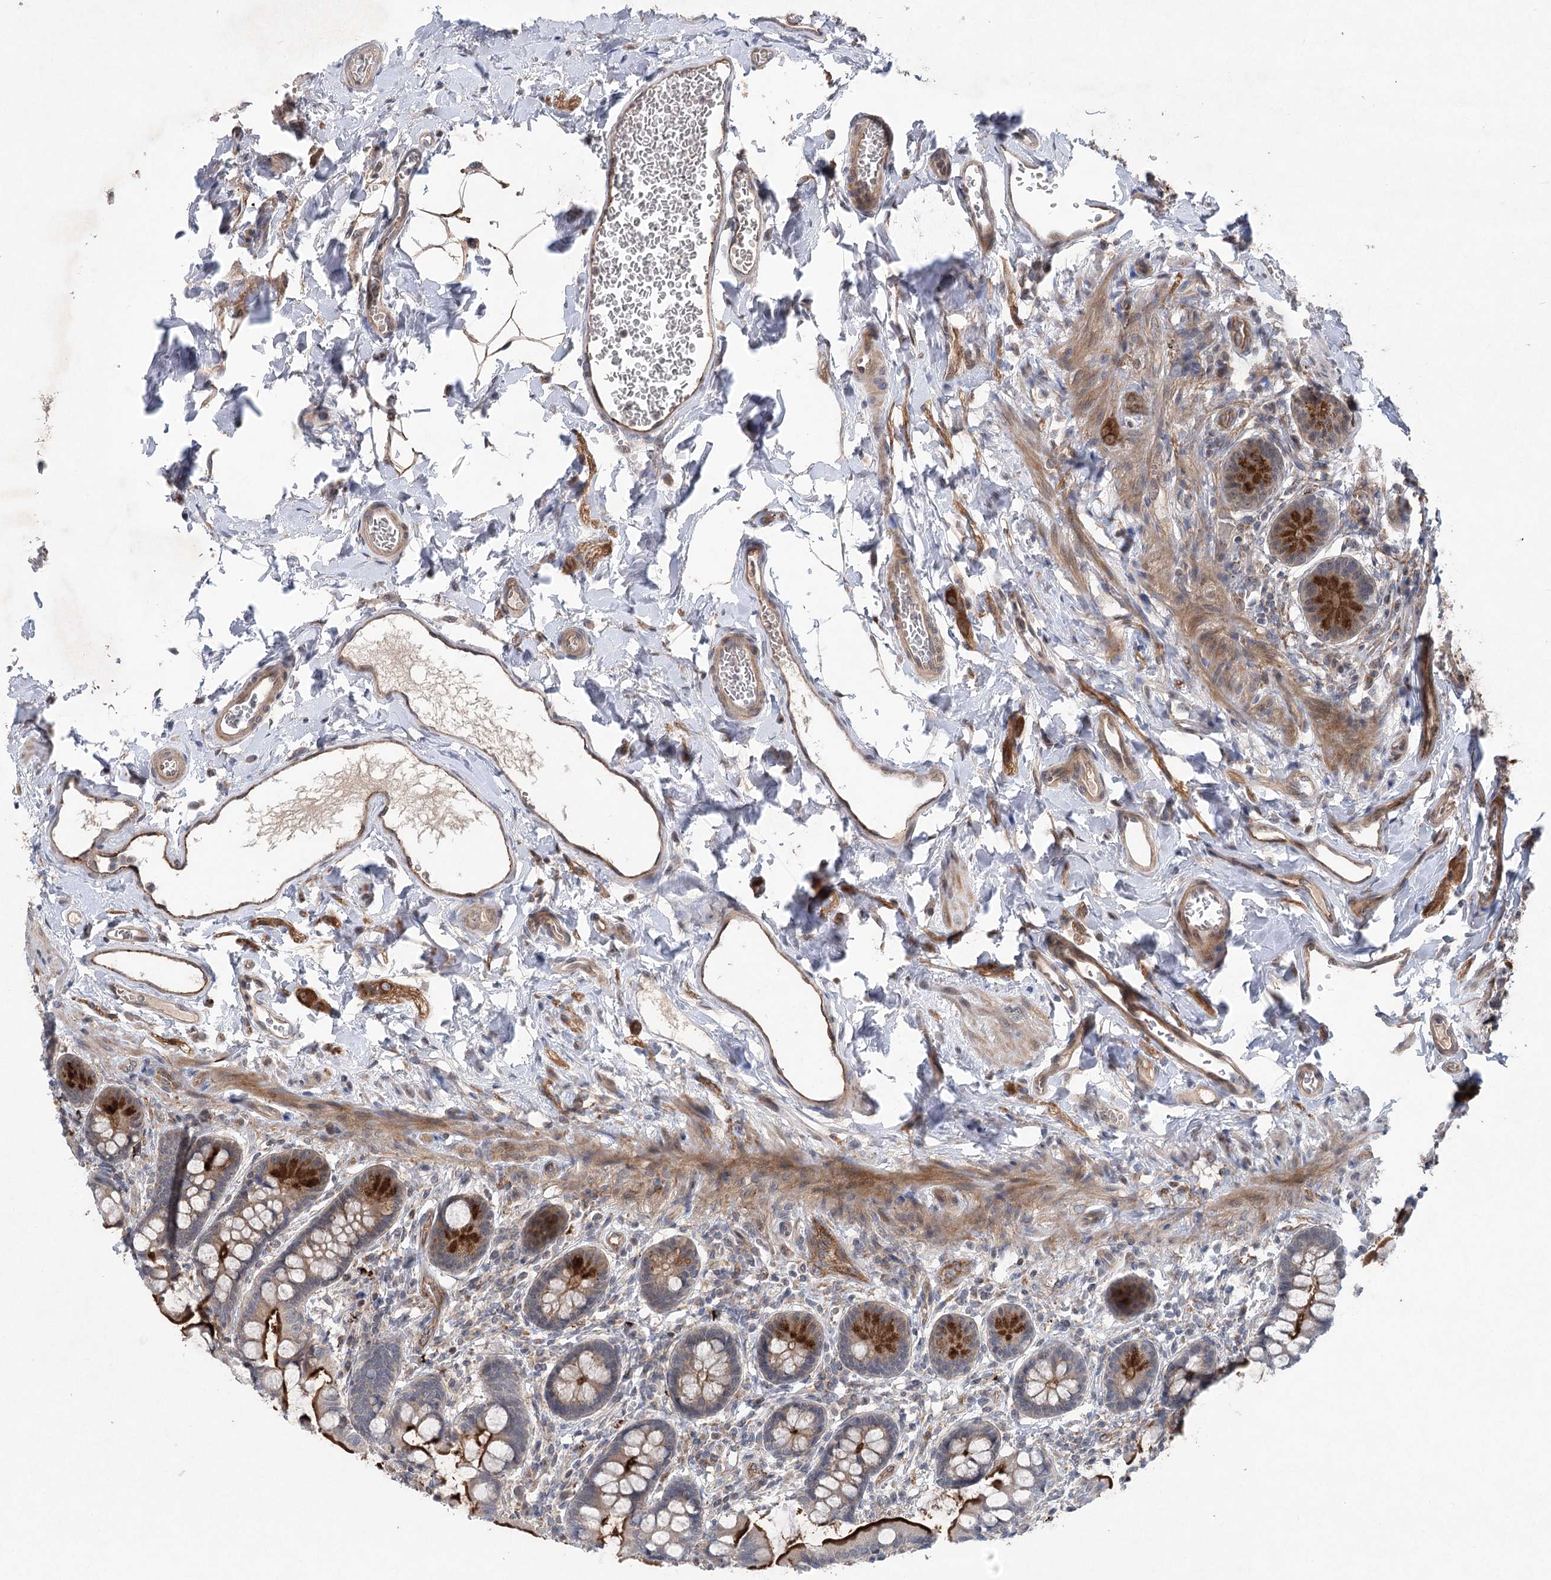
{"staining": {"intensity": "strong", "quantity": ">75%", "location": "cytoplasmic/membranous"}, "tissue": "small intestine", "cell_type": "Glandular cells", "image_type": "normal", "snomed": [{"axis": "morphology", "description": "Normal tissue, NOS"}, {"axis": "topography", "description": "Small intestine"}], "caption": "Immunohistochemistry (DAB (3,3'-diaminobenzidine)) staining of unremarkable small intestine exhibits strong cytoplasmic/membranous protein positivity in approximately >75% of glandular cells. (brown staining indicates protein expression, while blue staining denotes nuclei).", "gene": "METTL24", "patient": {"sex": "male", "age": 52}}